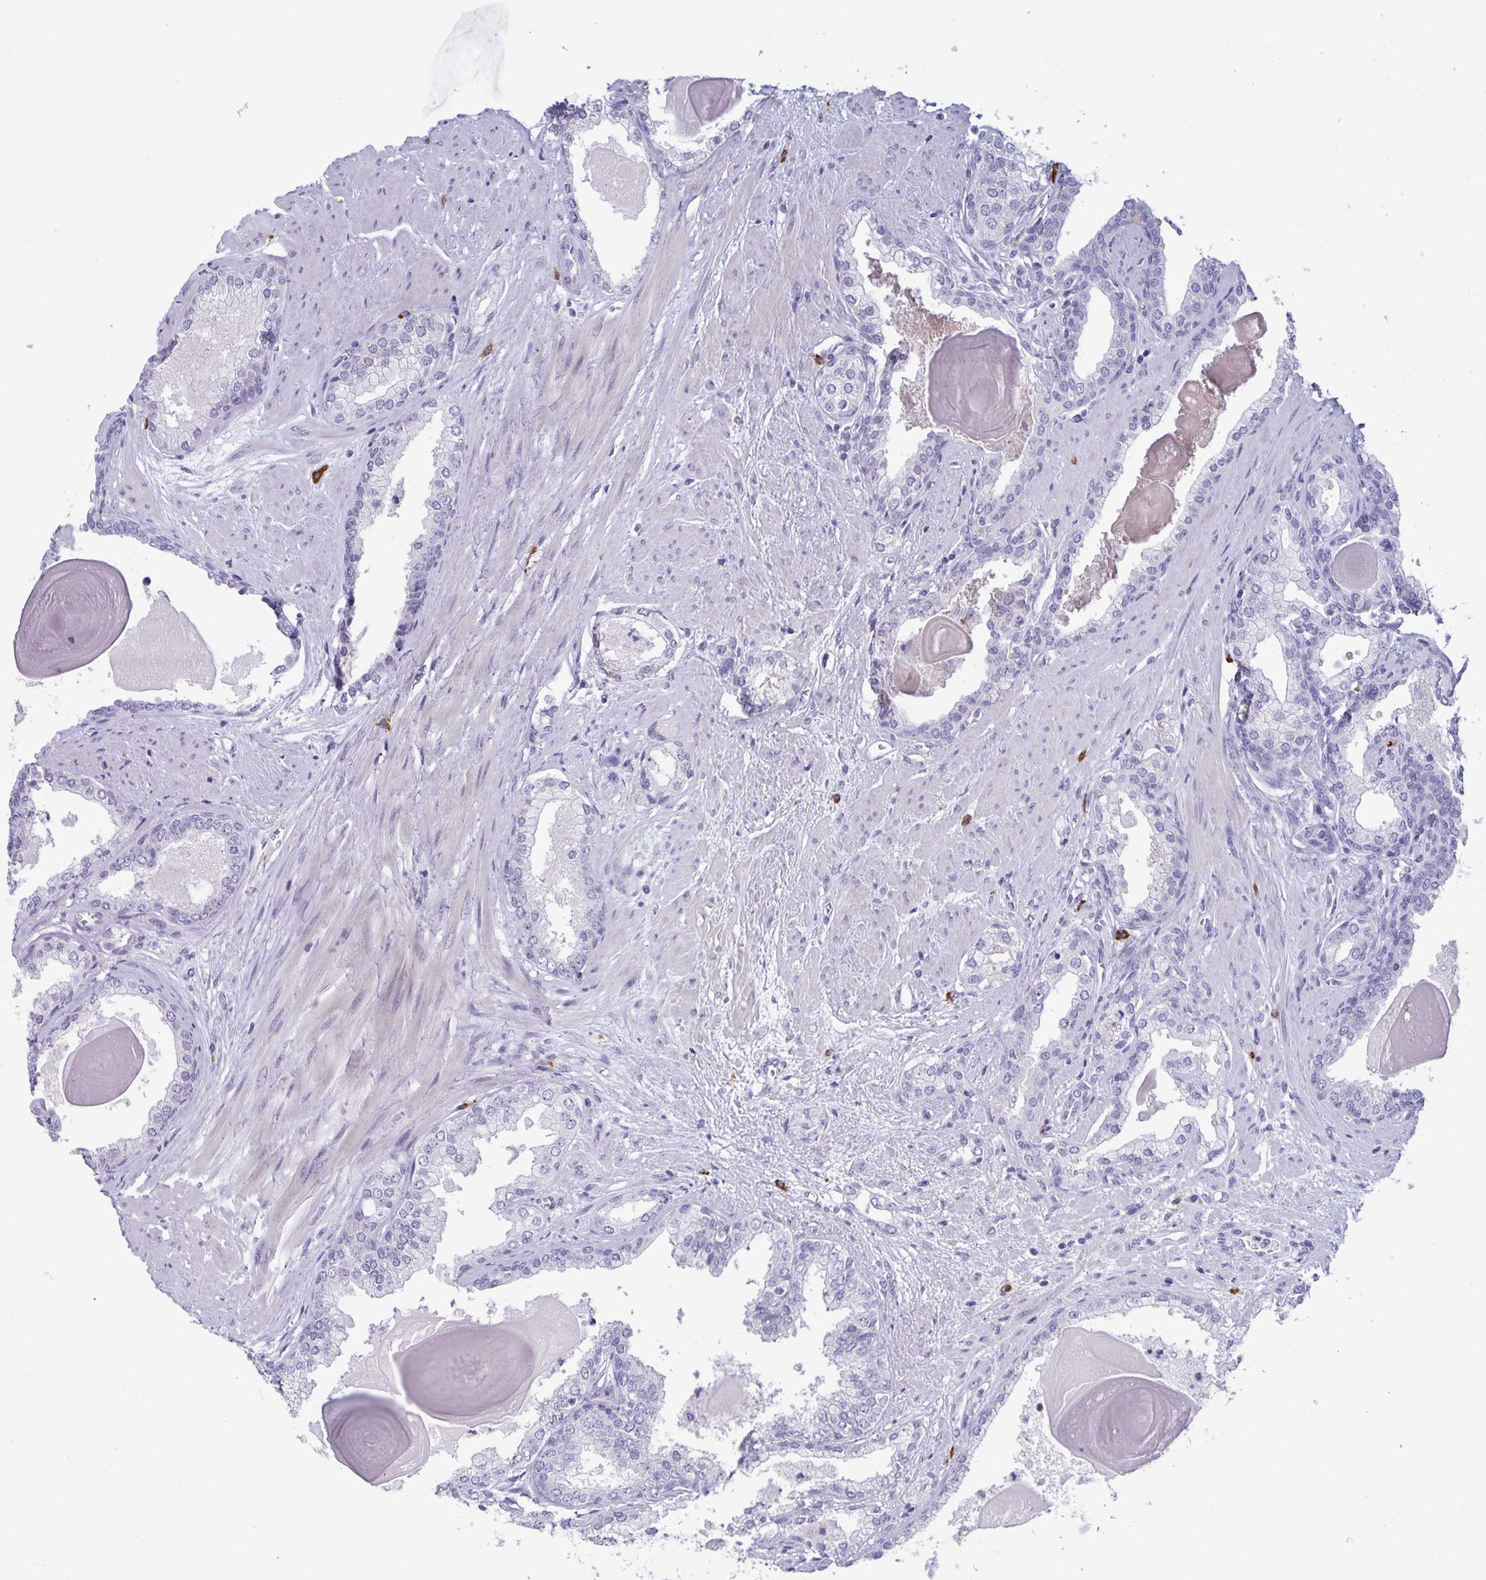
{"staining": {"intensity": "negative", "quantity": "none", "location": "none"}, "tissue": "prostate cancer", "cell_type": "Tumor cells", "image_type": "cancer", "snomed": [{"axis": "morphology", "description": "Adenocarcinoma, Low grade"}, {"axis": "topography", "description": "Prostate"}], "caption": "Immunohistochemical staining of human prostate cancer (adenocarcinoma (low-grade)) reveals no significant positivity in tumor cells. (DAB IHC, high magnification).", "gene": "IBTK", "patient": {"sex": "male", "age": 64}}